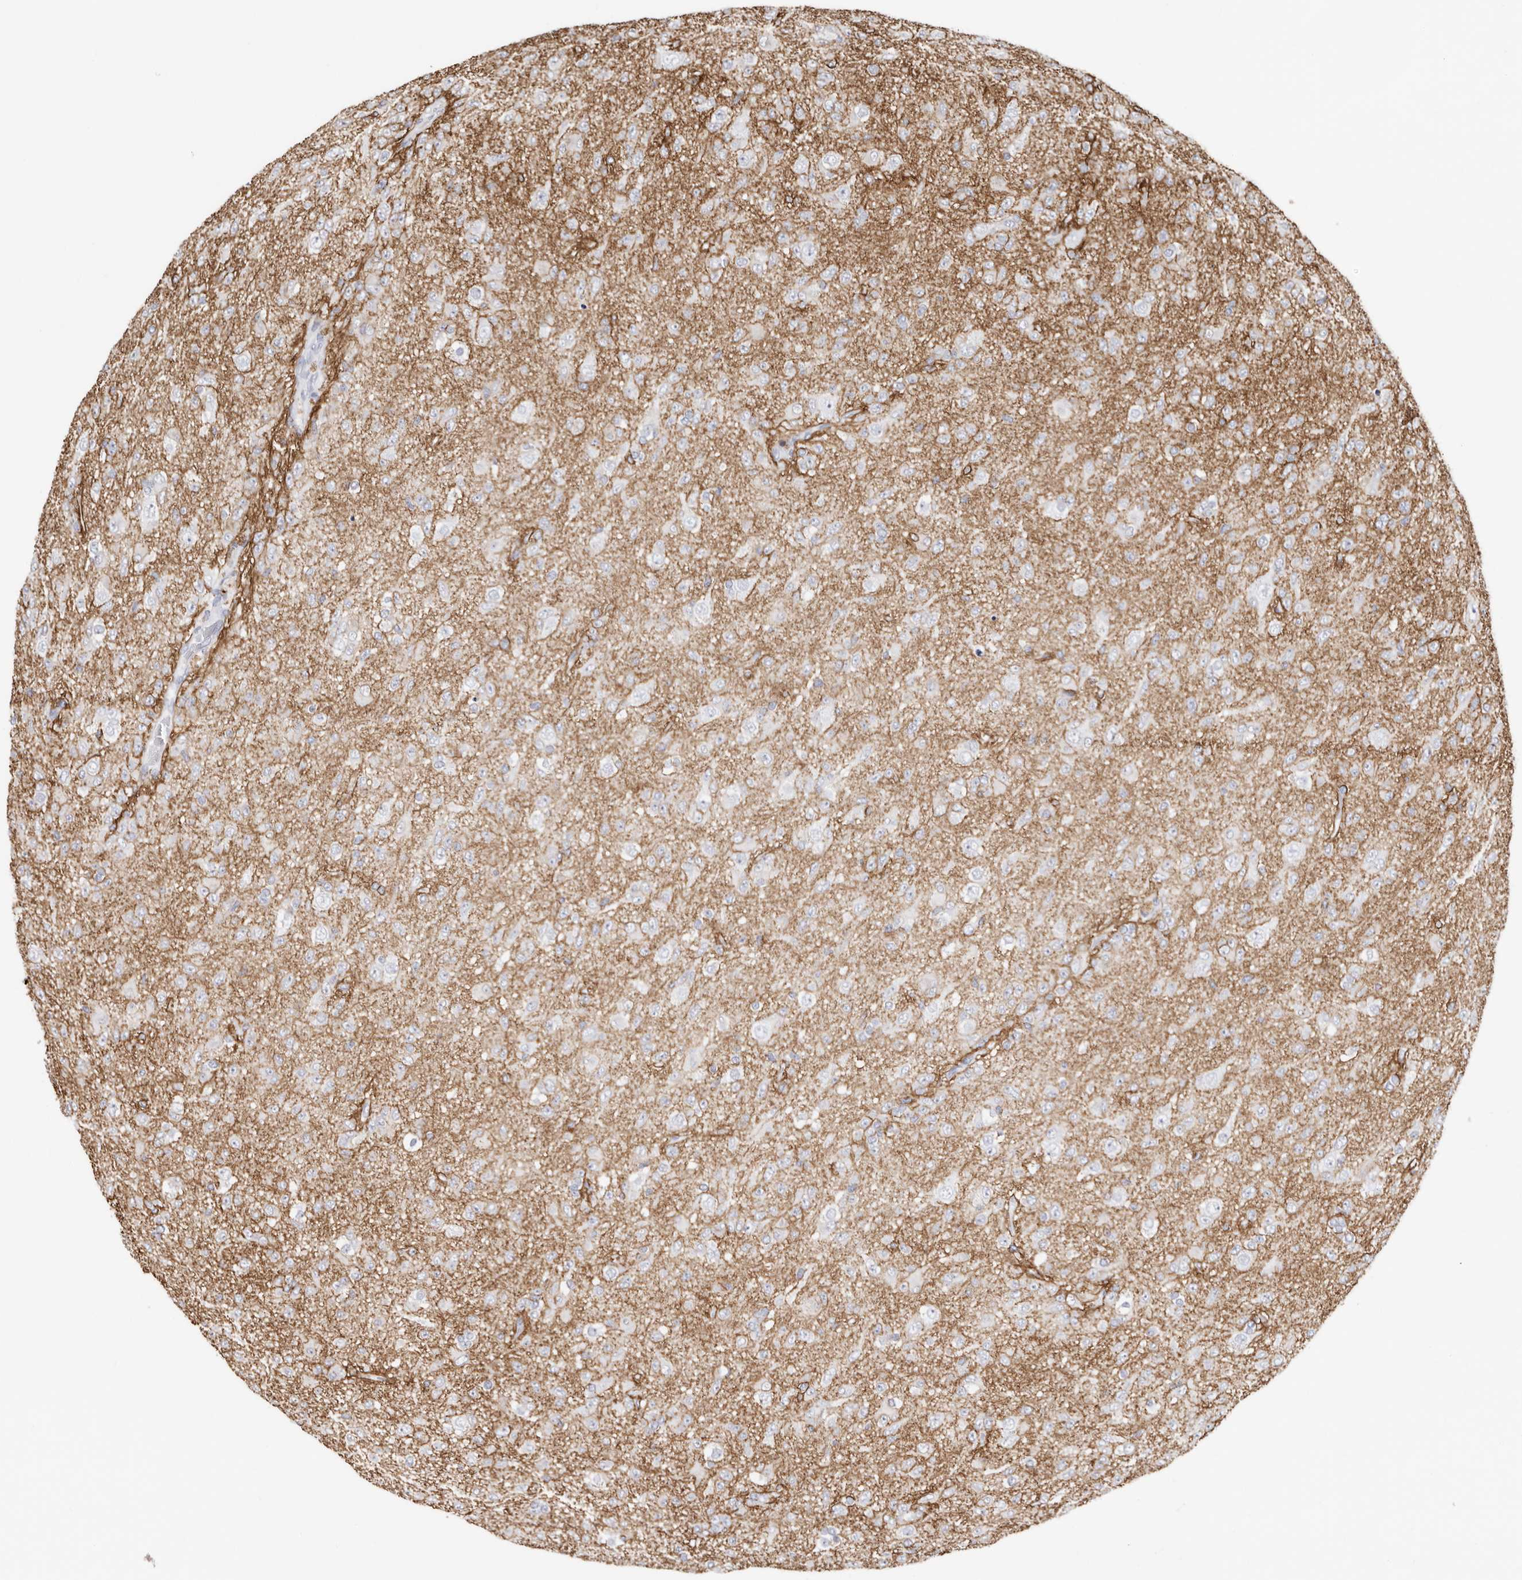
{"staining": {"intensity": "negative", "quantity": "none", "location": "none"}, "tissue": "glioma", "cell_type": "Tumor cells", "image_type": "cancer", "snomed": [{"axis": "morphology", "description": "Glioma, malignant, Low grade"}, {"axis": "topography", "description": "Brain"}], "caption": "DAB (3,3'-diaminobenzidine) immunohistochemical staining of malignant glioma (low-grade) displays no significant staining in tumor cells. (IHC, brightfield microscopy, high magnification).", "gene": "PKDCC", "patient": {"sex": "male", "age": 65}}